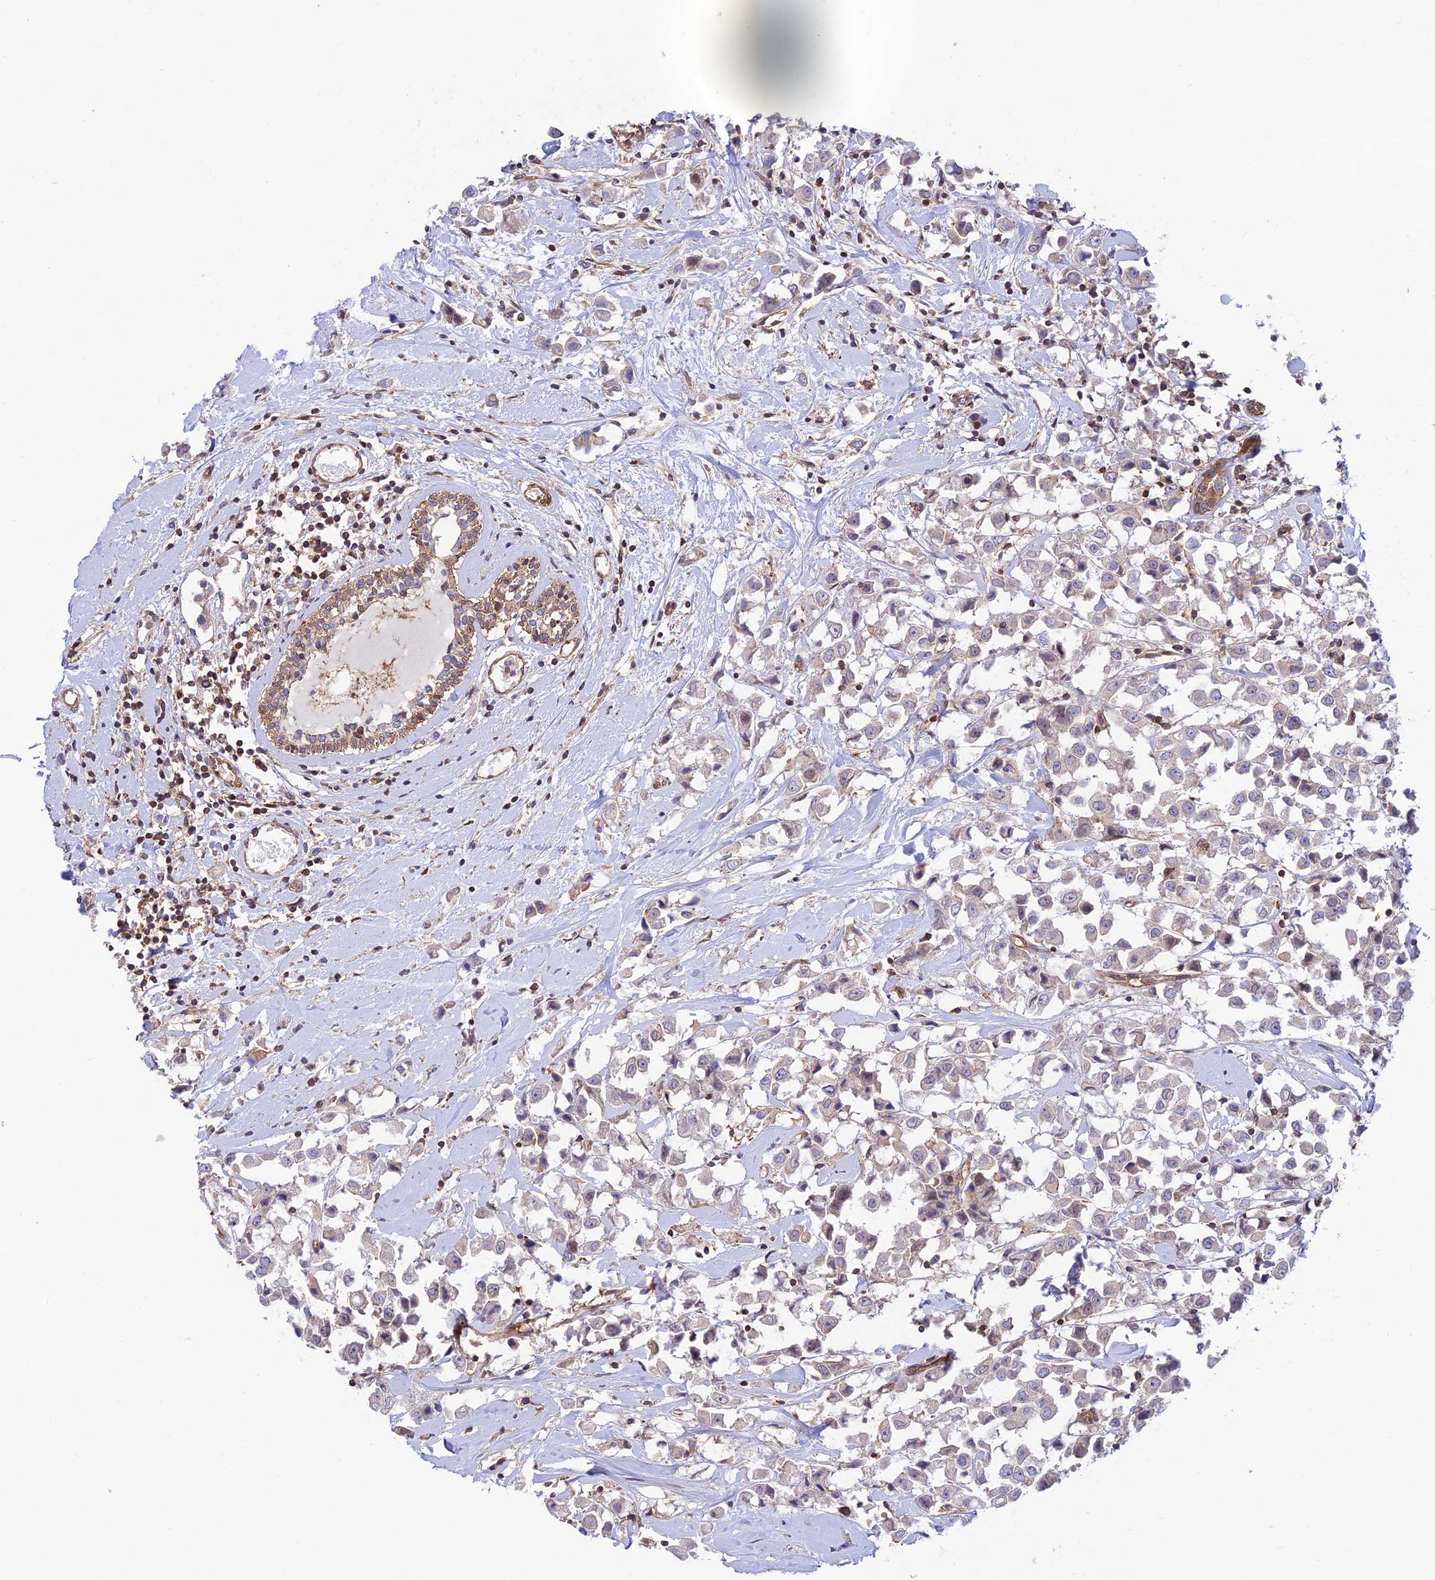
{"staining": {"intensity": "weak", "quantity": ">75%", "location": "cytoplasmic/membranous"}, "tissue": "breast cancer", "cell_type": "Tumor cells", "image_type": "cancer", "snomed": [{"axis": "morphology", "description": "Duct carcinoma"}, {"axis": "topography", "description": "Breast"}], "caption": "Protein expression analysis of human breast cancer reveals weak cytoplasmic/membranous expression in approximately >75% of tumor cells.", "gene": "PPP1R12C", "patient": {"sex": "female", "age": 61}}